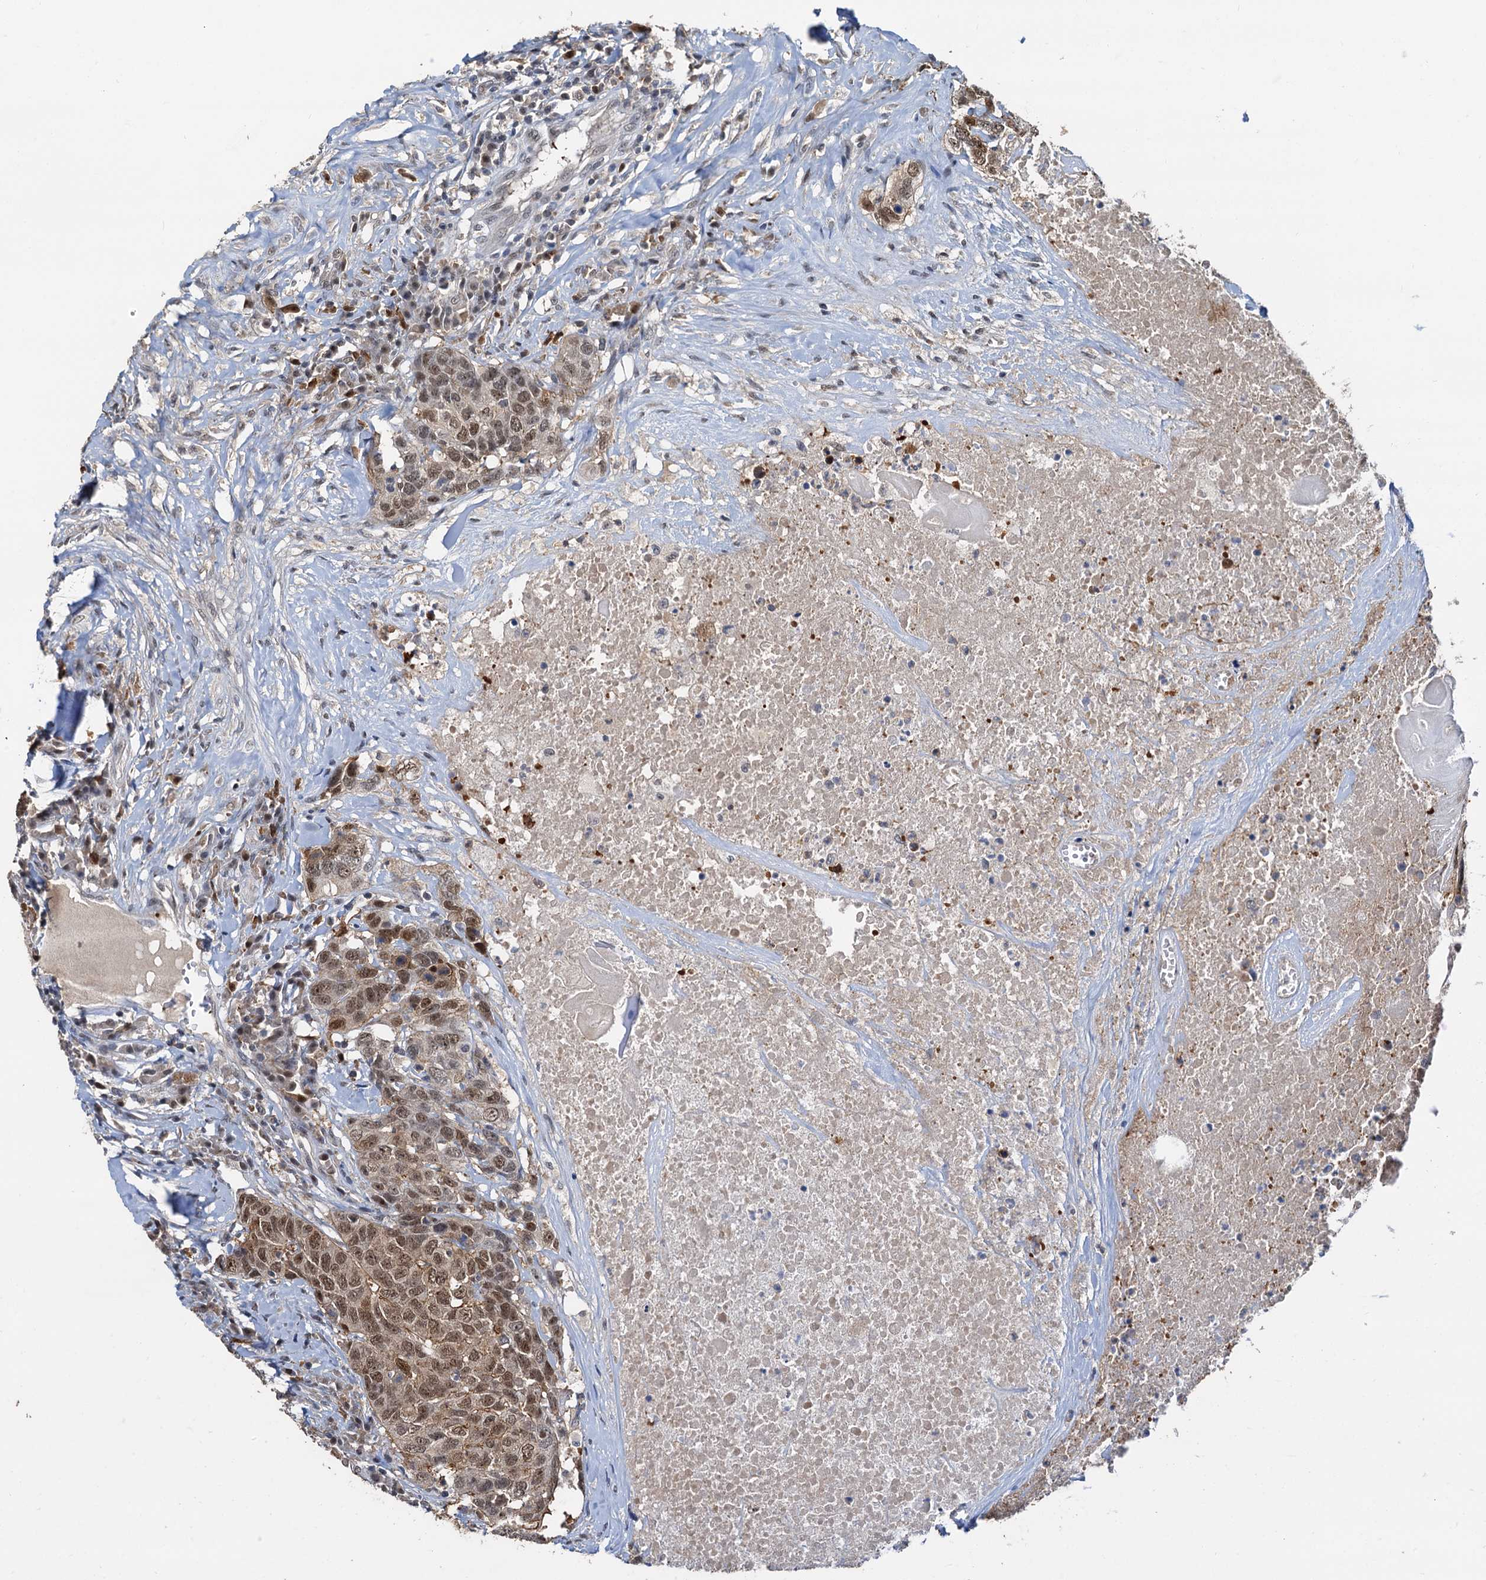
{"staining": {"intensity": "moderate", "quantity": ">75%", "location": "nuclear"}, "tissue": "head and neck cancer", "cell_type": "Tumor cells", "image_type": "cancer", "snomed": [{"axis": "morphology", "description": "Squamous cell carcinoma, NOS"}, {"axis": "topography", "description": "Head-Neck"}], "caption": "Brown immunohistochemical staining in human head and neck squamous cell carcinoma displays moderate nuclear staining in about >75% of tumor cells.", "gene": "SPINDOC", "patient": {"sex": "male", "age": 66}}